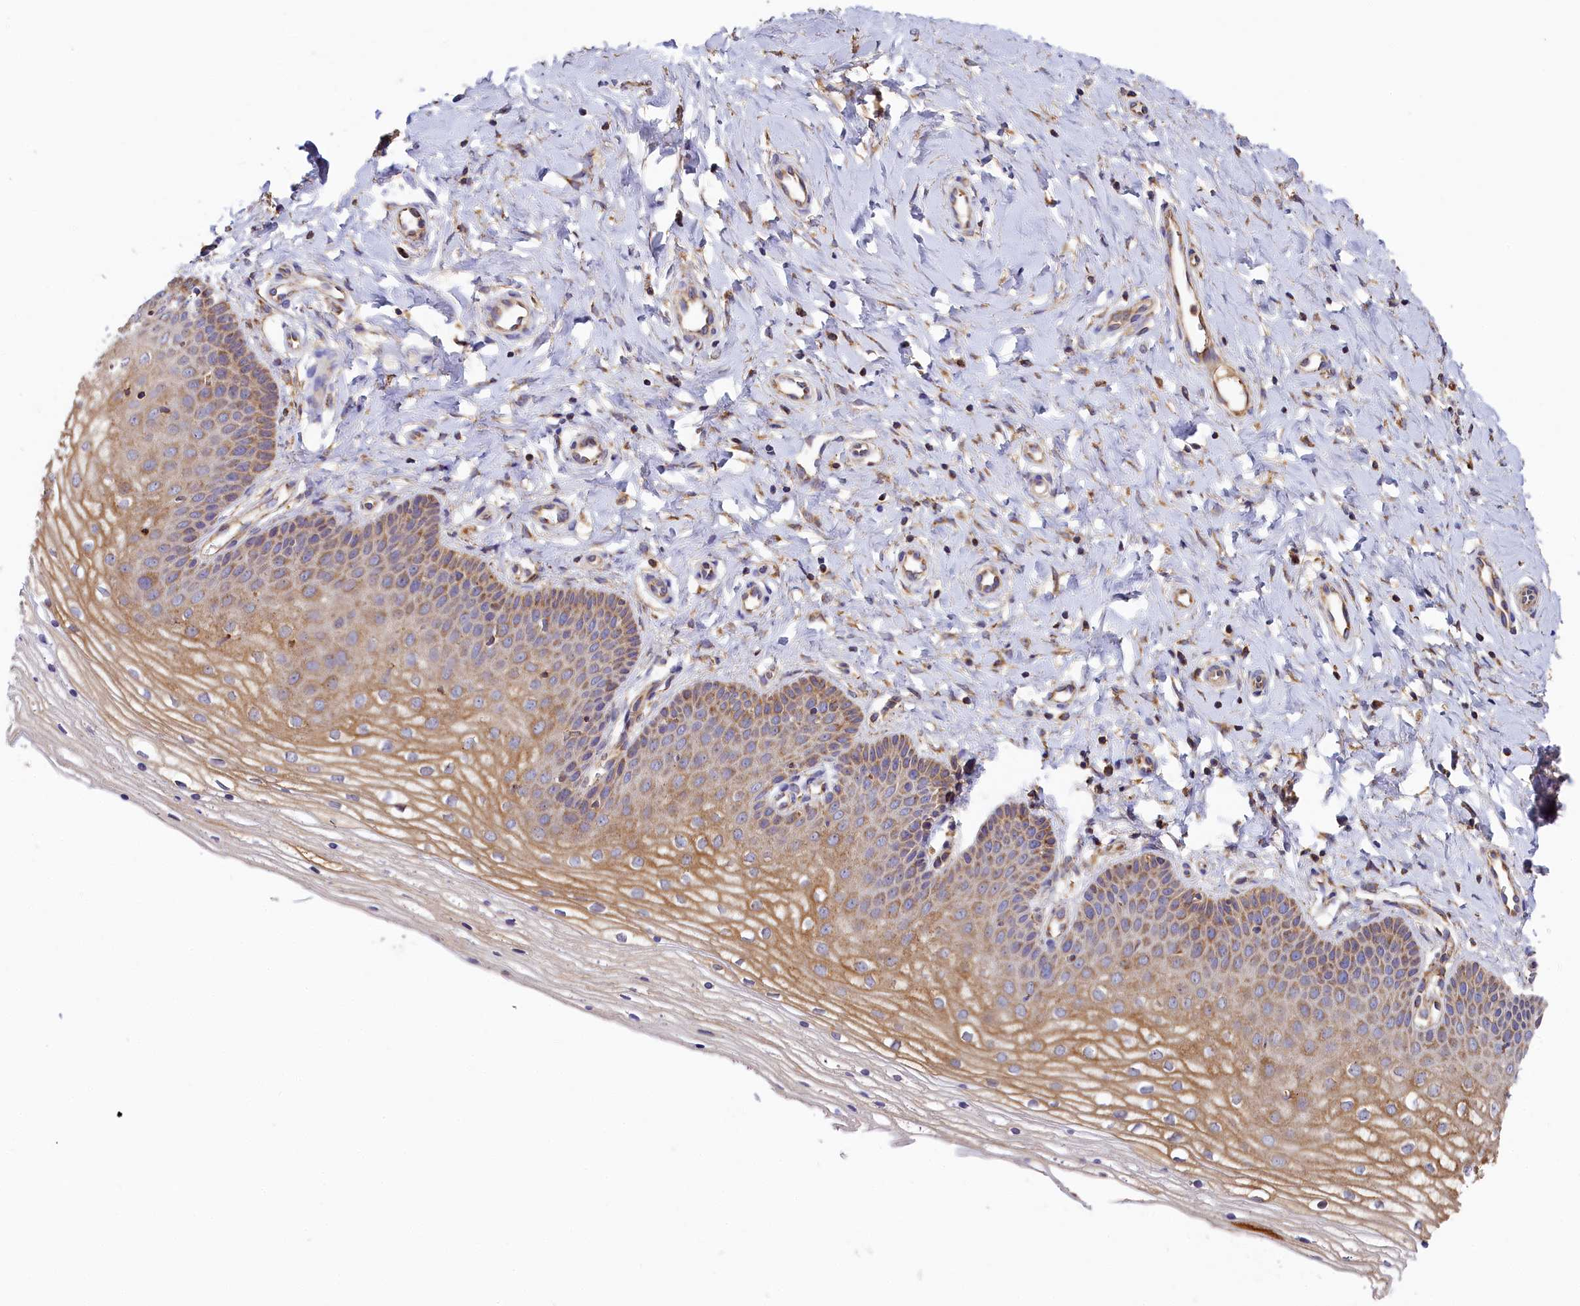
{"staining": {"intensity": "moderate", "quantity": ">75%", "location": "cytoplasmic/membranous"}, "tissue": "vagina", "cell_type": "Squamous epithelial cells", "image_type": "normal", "snomed": [{"axis": "morphology", "description": "Normal tissue, NOS"}, {"axis": "topography", "description": "Vagina"}], "caption": "Vagina stained with DAB IHC reveals medium levels of moderate cytoplasmic/membranous positivity in approximately >75% of squamous epithelial cells. The staining was performed using DAB (3,3'-diaminobenzidine), with brown indicating positive protein expression. Nuclei are stained blue with hematoxylin.", "gene": "SEC31B", "patient": {"sex": "female", "age": 68}}